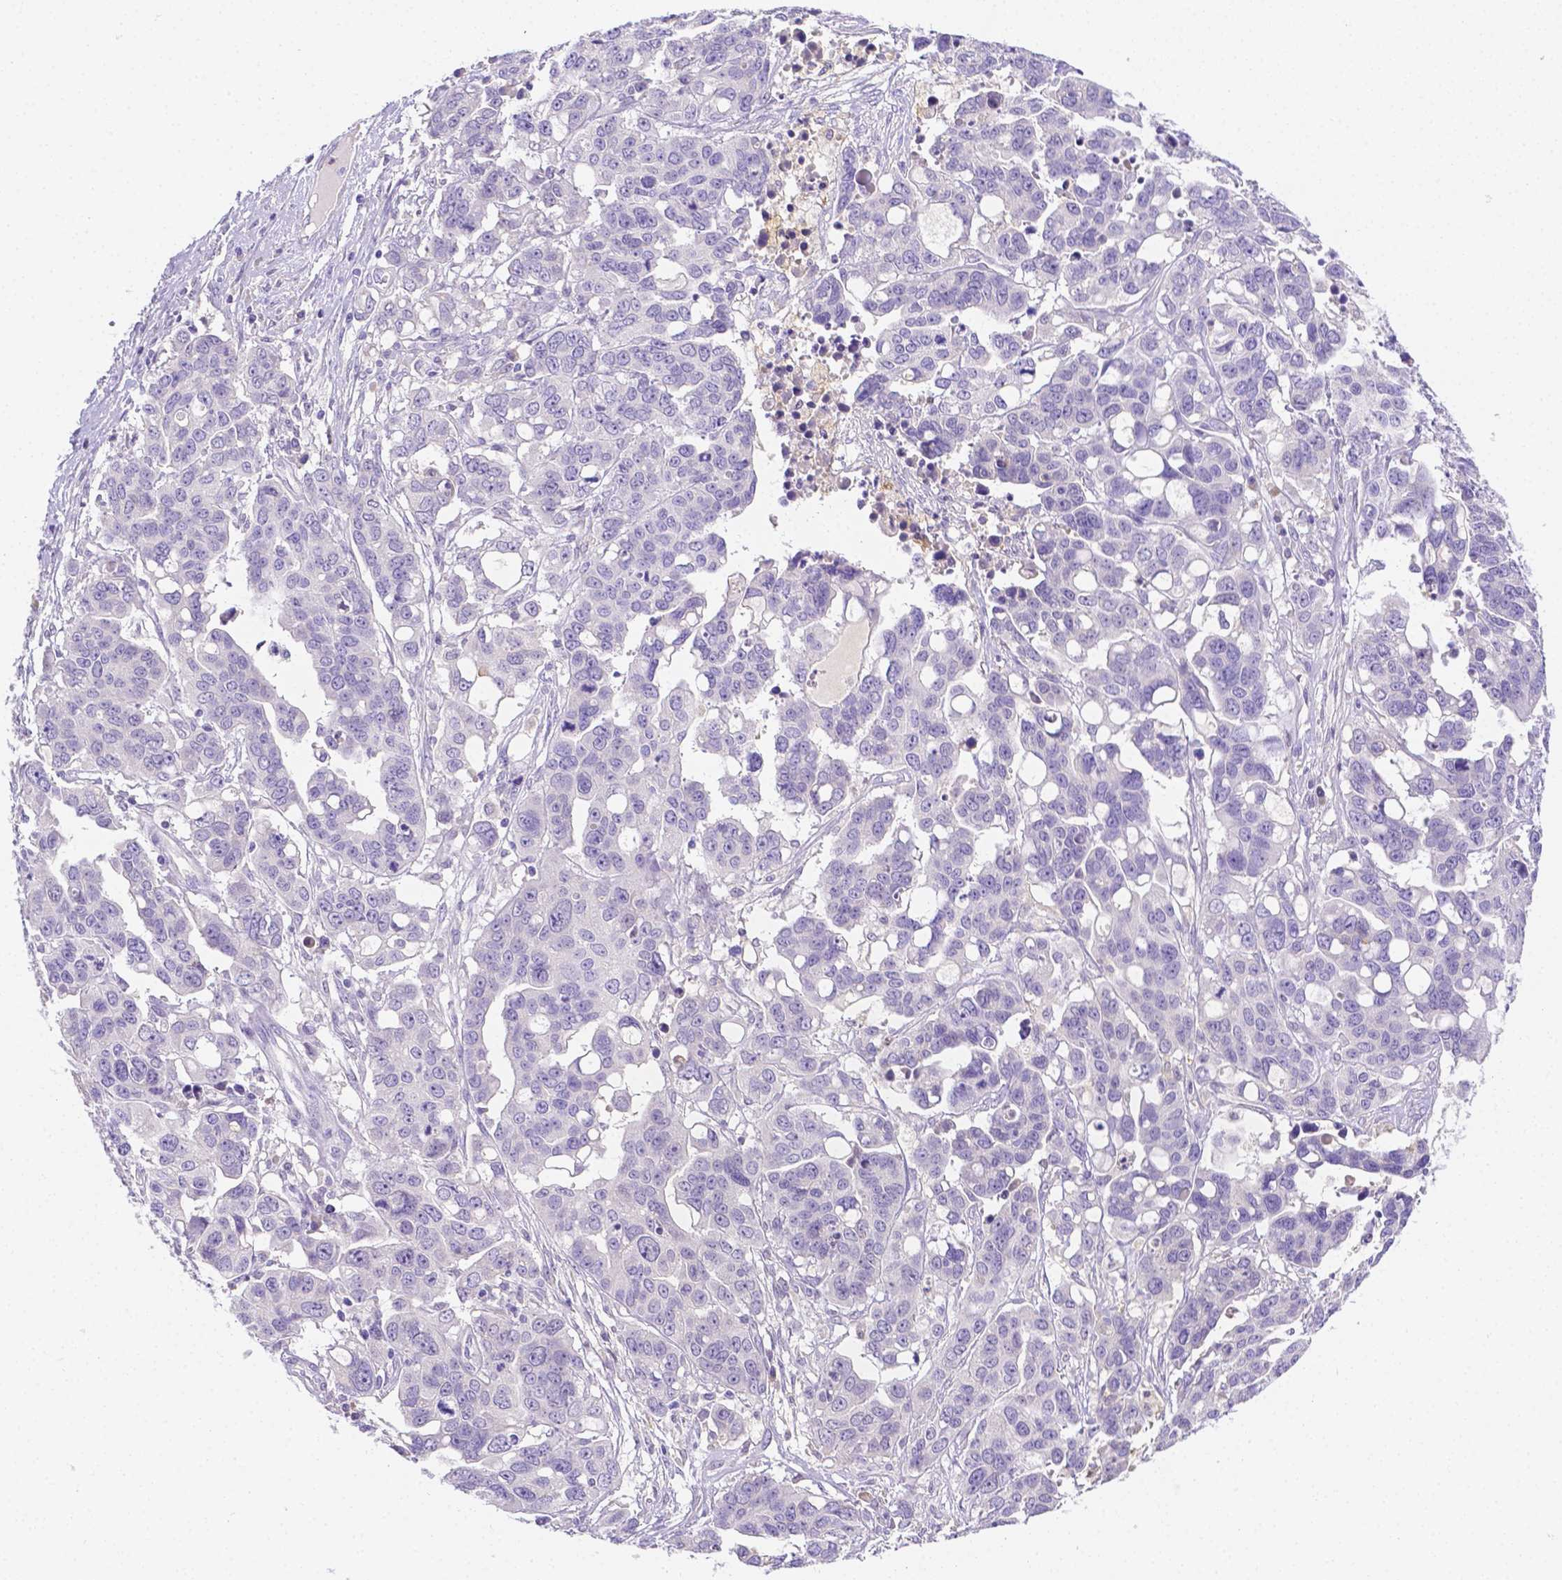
{"staining": {"intensity": "negative", "quantity": "none", "location": "none"}, "tissue": "ovarian cancer", "cell_type": "Tumor cells", "image_type": "cancer", "snomed": [{"axis": "morphology", "description": "Carcinoma, endometroid"}, {"axis": "topography", "description": "Ovary"}], "caption": "Tumor cells show no significant staining in endometroid carcinoma (ovarian).", "gene": "NXPH2", "patient": {"sex": "female", "age": 78}}